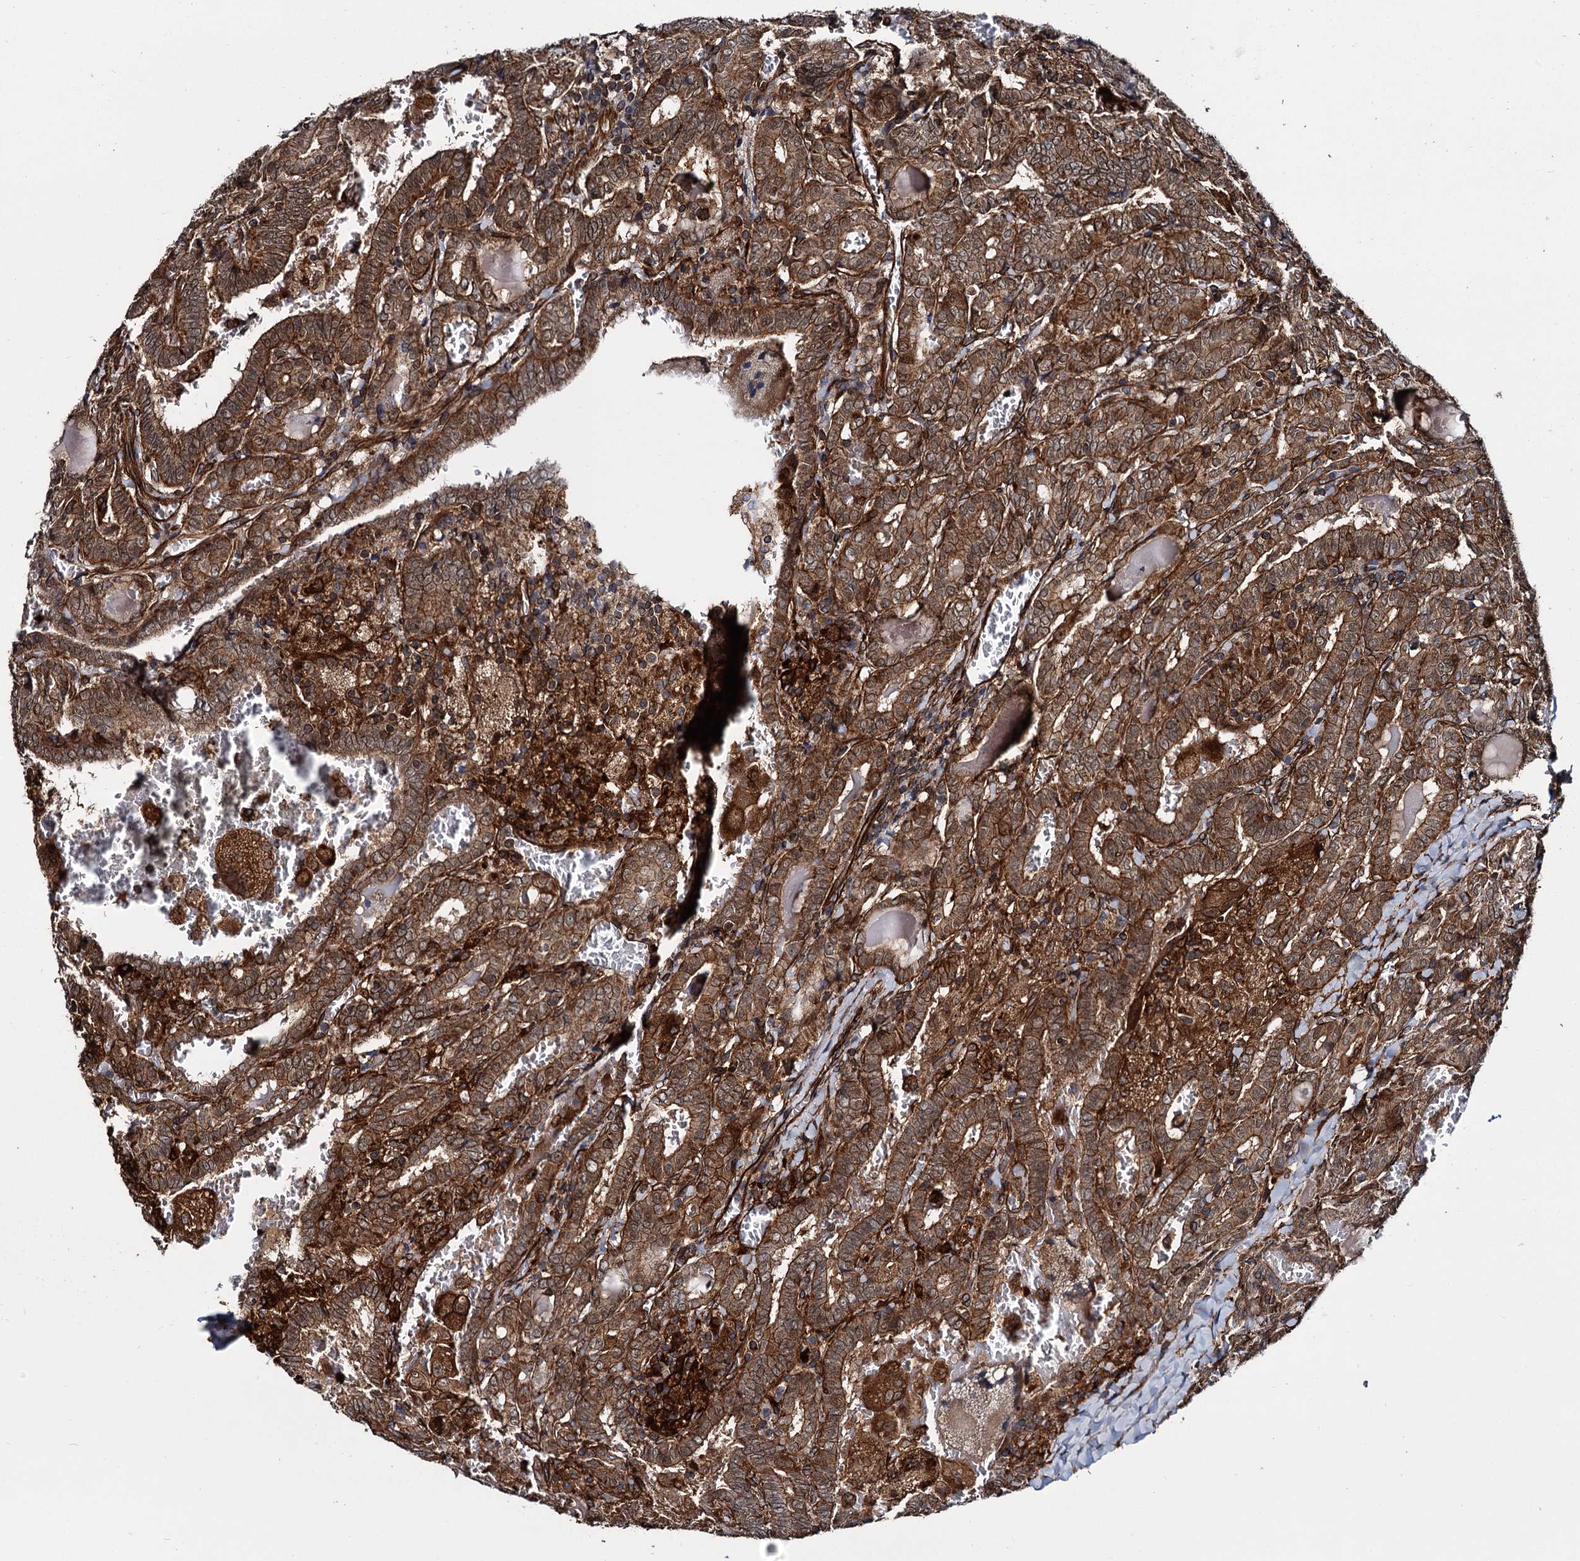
{"staining": {"intensity": "strong", "quantity": ">75%", "location": "cytoplasmic/membranous"}, "tissue": "thyroid cancer", "cell_type": "Tumor cells", "image_type": "cancer", "snomed": [{"axis": "morphology", "description": "Papillary adenocarcinoma, NOS"}, {"axis": "topography", "description": "Thyroid gland"}], "caption": "Protein staining reveals strong cytoplasmic/membranous positivity in about >75% of tumor cells in thyroid cancer. (brown staining indicates protein expression, while blue staining denotes nuclei).", "gene": "ZFYVE19", "patient": {"sex": "female", "age": 72}}